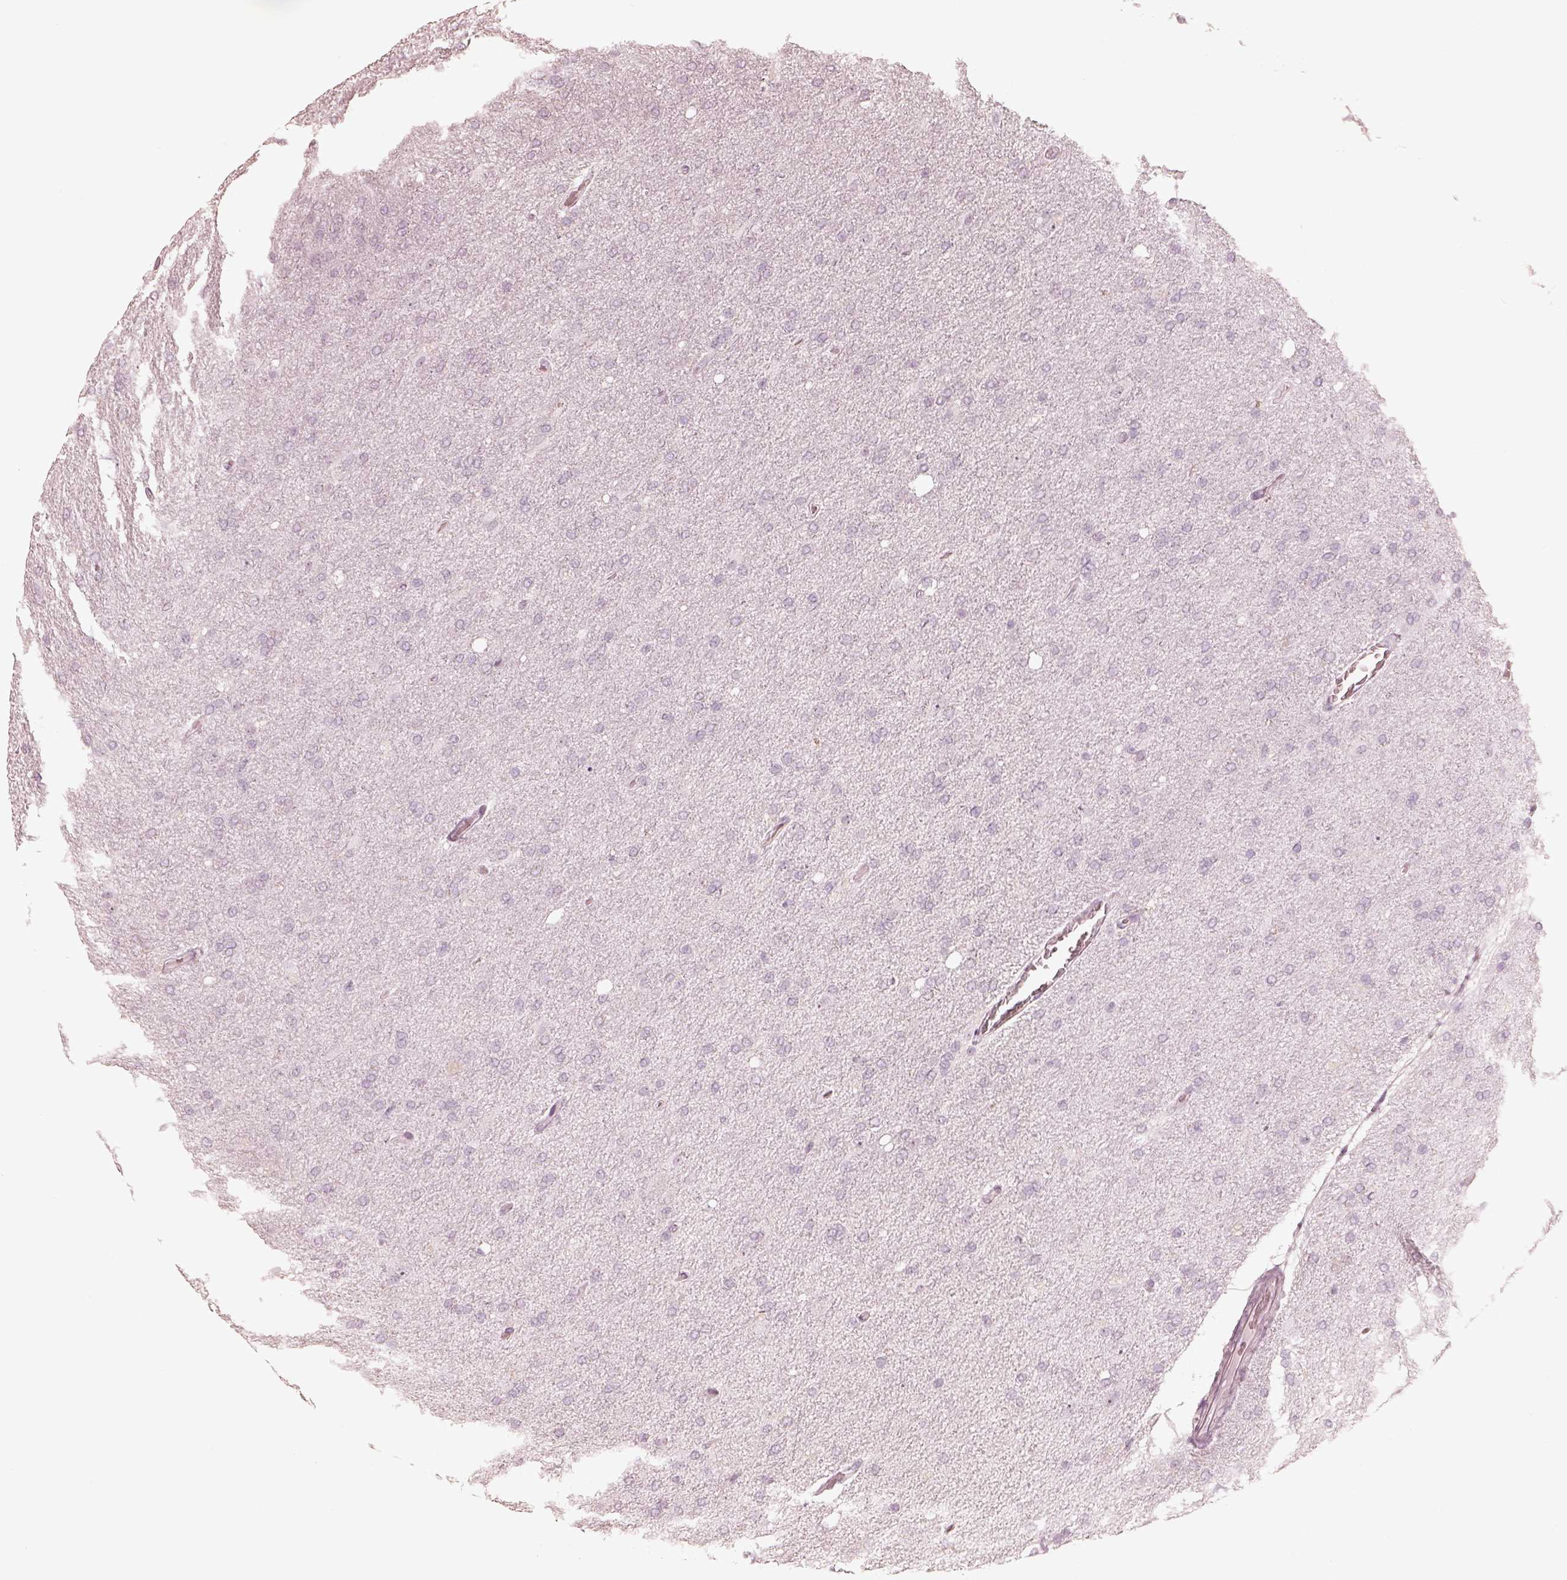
{"staining": {"intensity": "negative", "quantity": "none", "location": "none"}, "tissue": "glioma", "cell_type": "Tumor cells", "image_type": "cancer", "snomed": [{"axis": "morphology", "description": "Glioma, malignant, High grade"}, {"axis": "topography", "description": "Cerebral cortex"}], "caption": "Immunohistochemical staining of malignant glioma (high-grade) shows no significant expression in tumor cells.", "gene": "CALR3", "patient": {"sex": "male", "age": 70}}